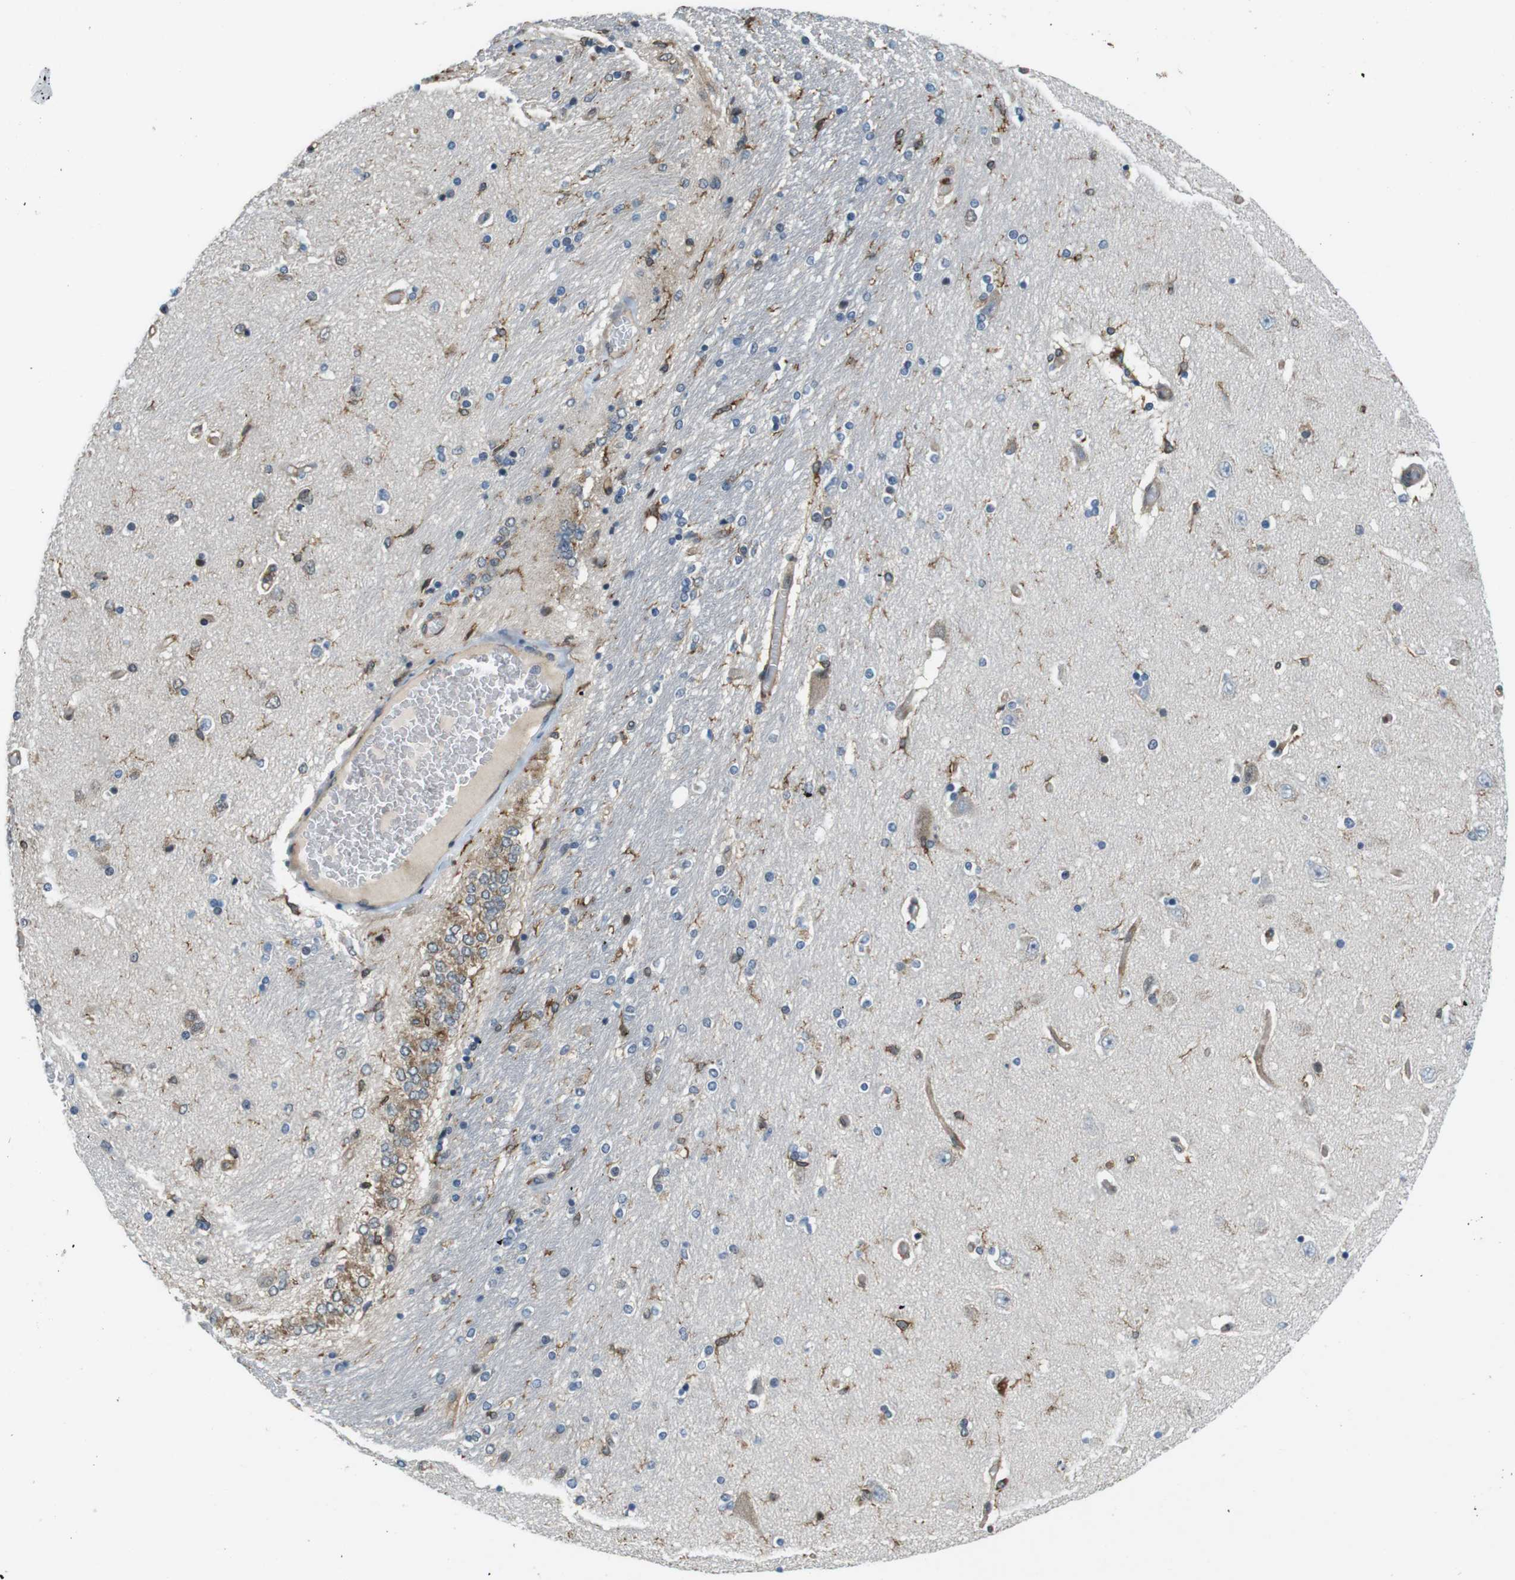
{"staining": {"intensity": "weak", "quantity": "<25%", "location": "cytoplasmic/membranous"}, "tissue": "hippocampus", "cell_type": "Glial cells", "image_type": "normal", "snomed": [{"axis": "morphology", "description": "Normal tissue, NOS"}, {"axis": "topography", "description": "Hippocampus"}], "caption": "High magnification brightfield microscopy of normal hippocampus stained with DAB (3,3'-diaminobenzidine) (brown) and counterstained with hematoxylin (blue): glial cells show no significant expression. The staining is performed using DAB (3,3'-diaminobenzidine) brown chromogen with nuclei counter-stained in using hematoxylin.", "gene": "PALD1", "patient": {"sex": "female", "age": 54}}